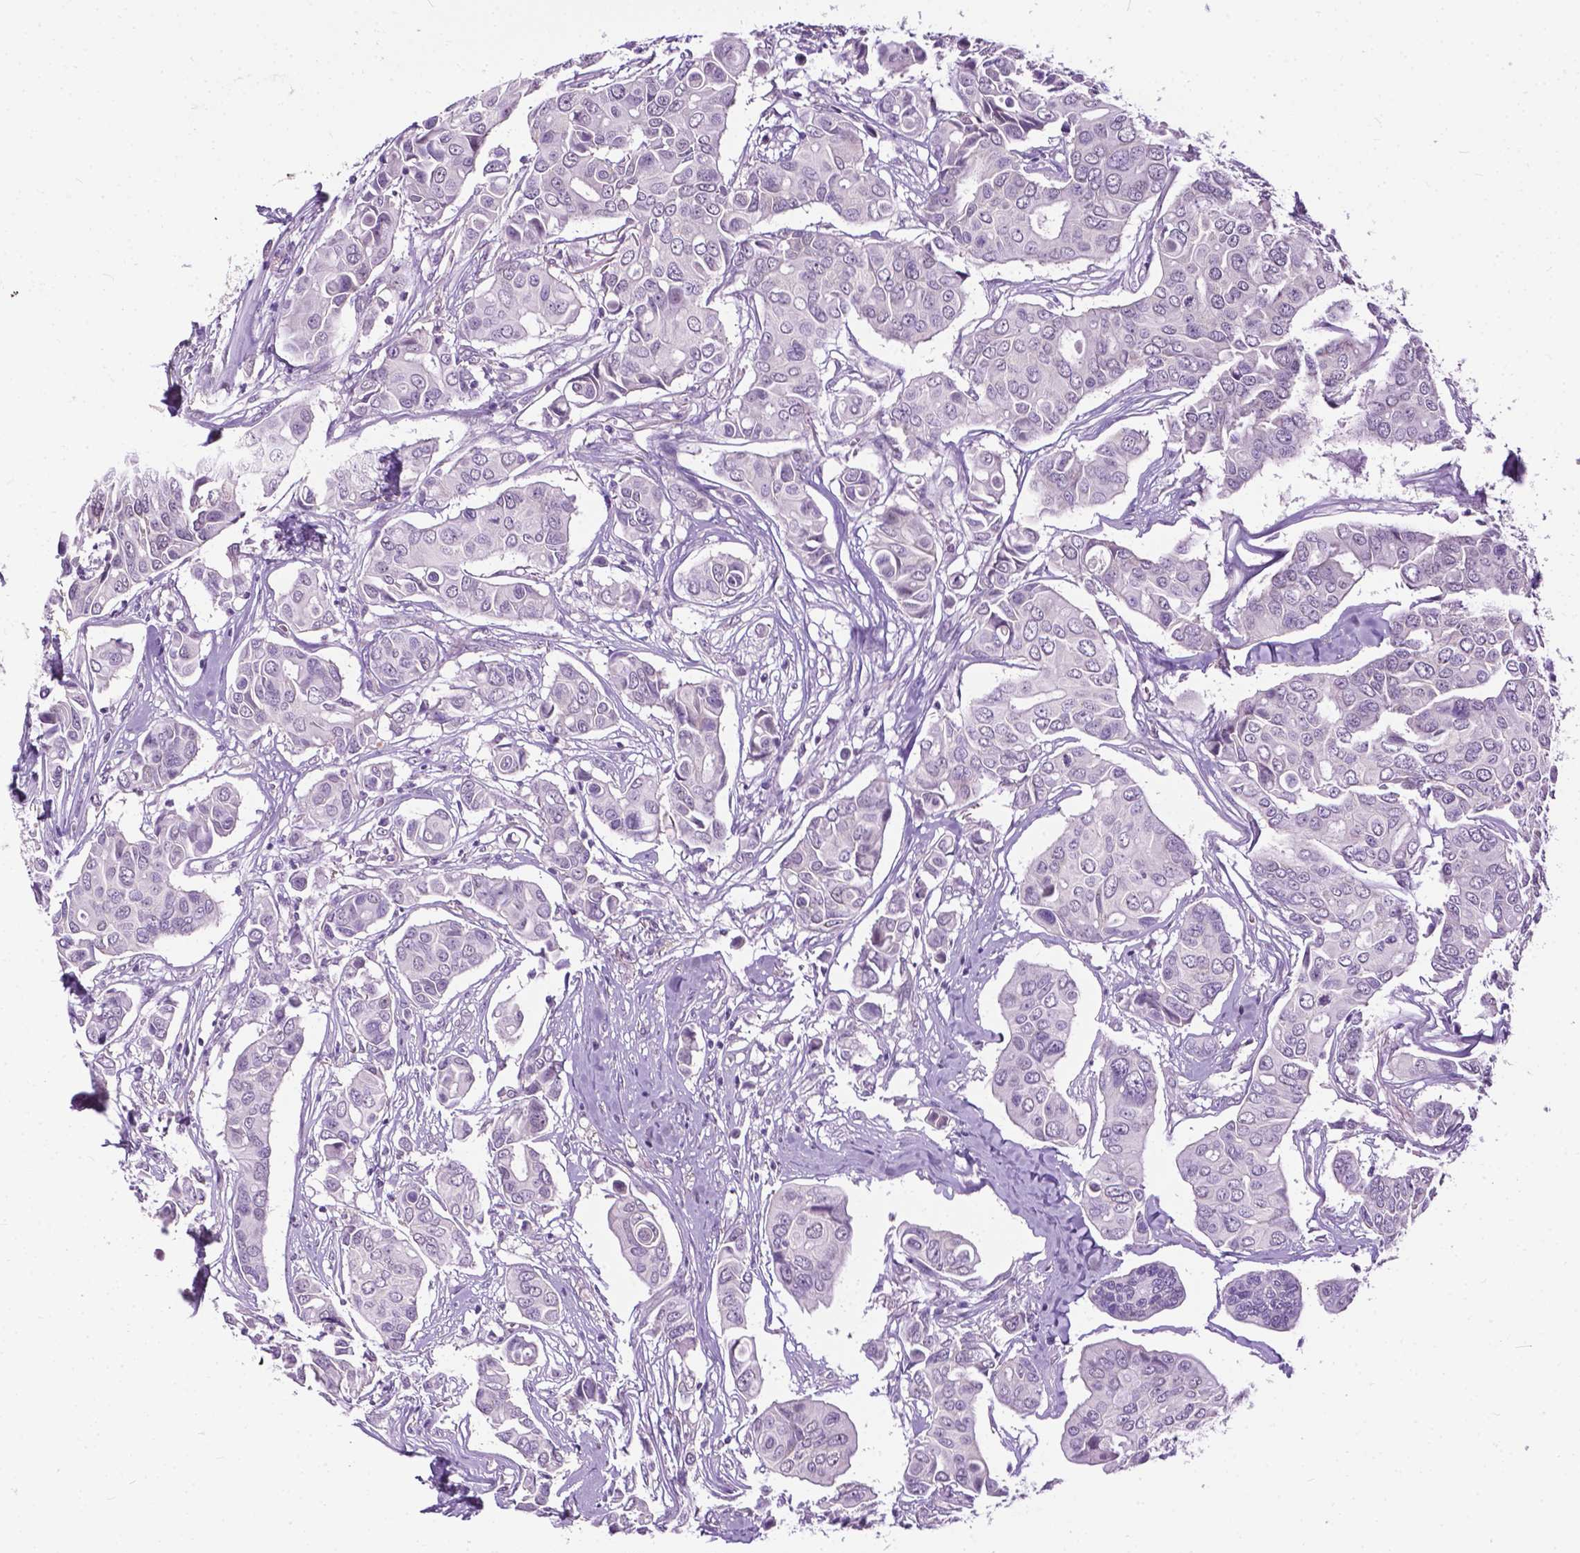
{"staining": {"intensity": "negative", "quantity": "none", "location": "none"}, "tissue": "breast cancer", "cell_type": "Tumor cells", "image_type": "cancer", "snomed": [{"axis": "morphology", "description": "Duct carcinoma"}, {"axis": "topography", "description": "Breast"}], "caption": "Breast cancer stained for a protein using immunohistochemistry exhibits no staining tumor cells.", "gene": "GPR37L1", "patient": {"sex": "female", "age": 54}}